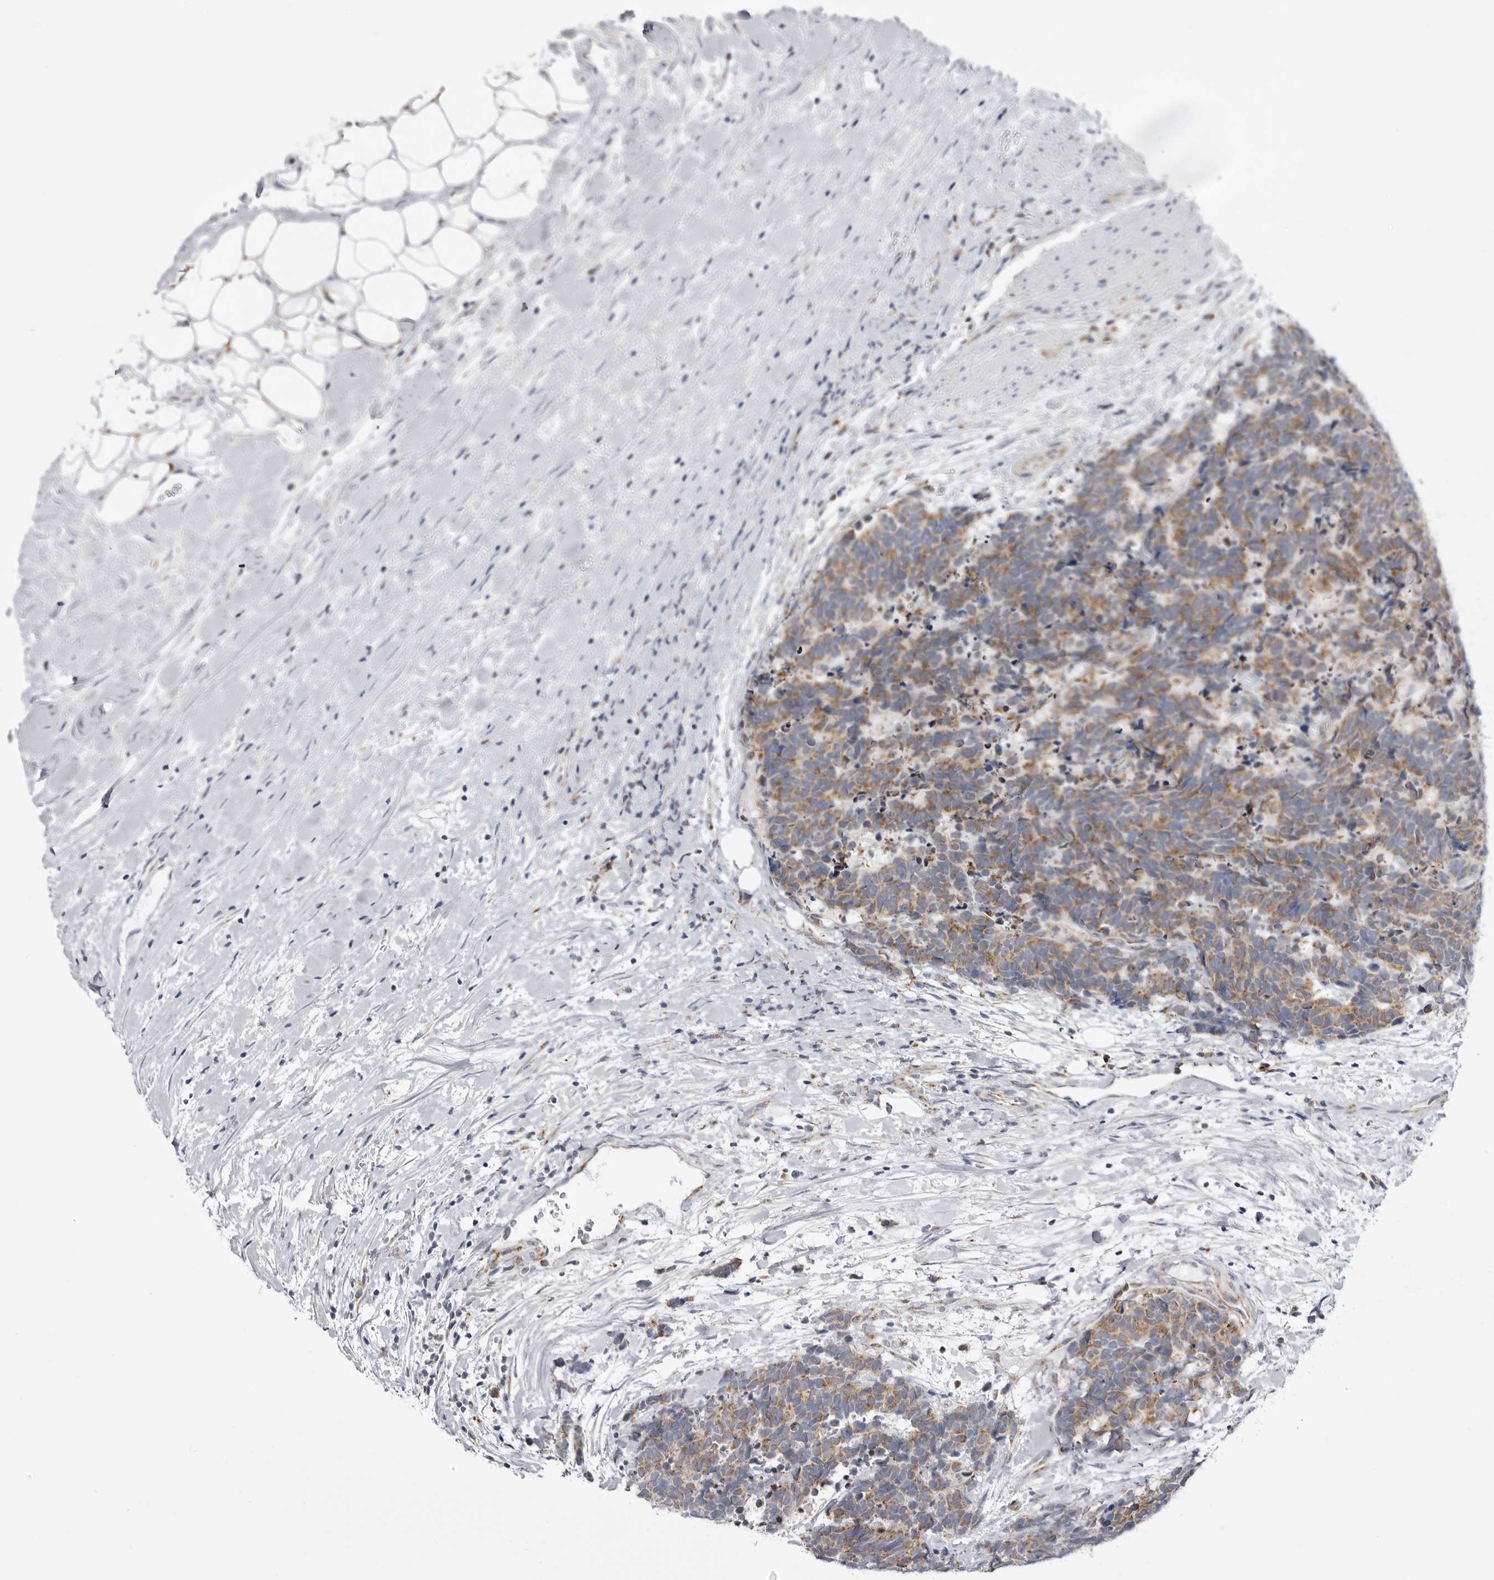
{"staining": {"intensity": "moderate", "quantity": ">75%", "location": "cytoplasmic/membranous"}, "tissue": "carcinoid", "cell_type": "Tumor cells", "image_type": "cancer", "snomed": [{"axis": "morphology", "description": "Carcinoma, NOS"}, {"axis": "morphology", "description": "Carcinoid, malignant, NOS"}, {"axis": "topography", "description": "Urinary bladder"}], "caption": "This micrograph shows IHC staining of human malignant carcinoid, with medium moderate cytoplasmic/membranous expression in about >75% of tumor cells.", "gene": "FH", "patient": {"sex": "male", "age": 57}}